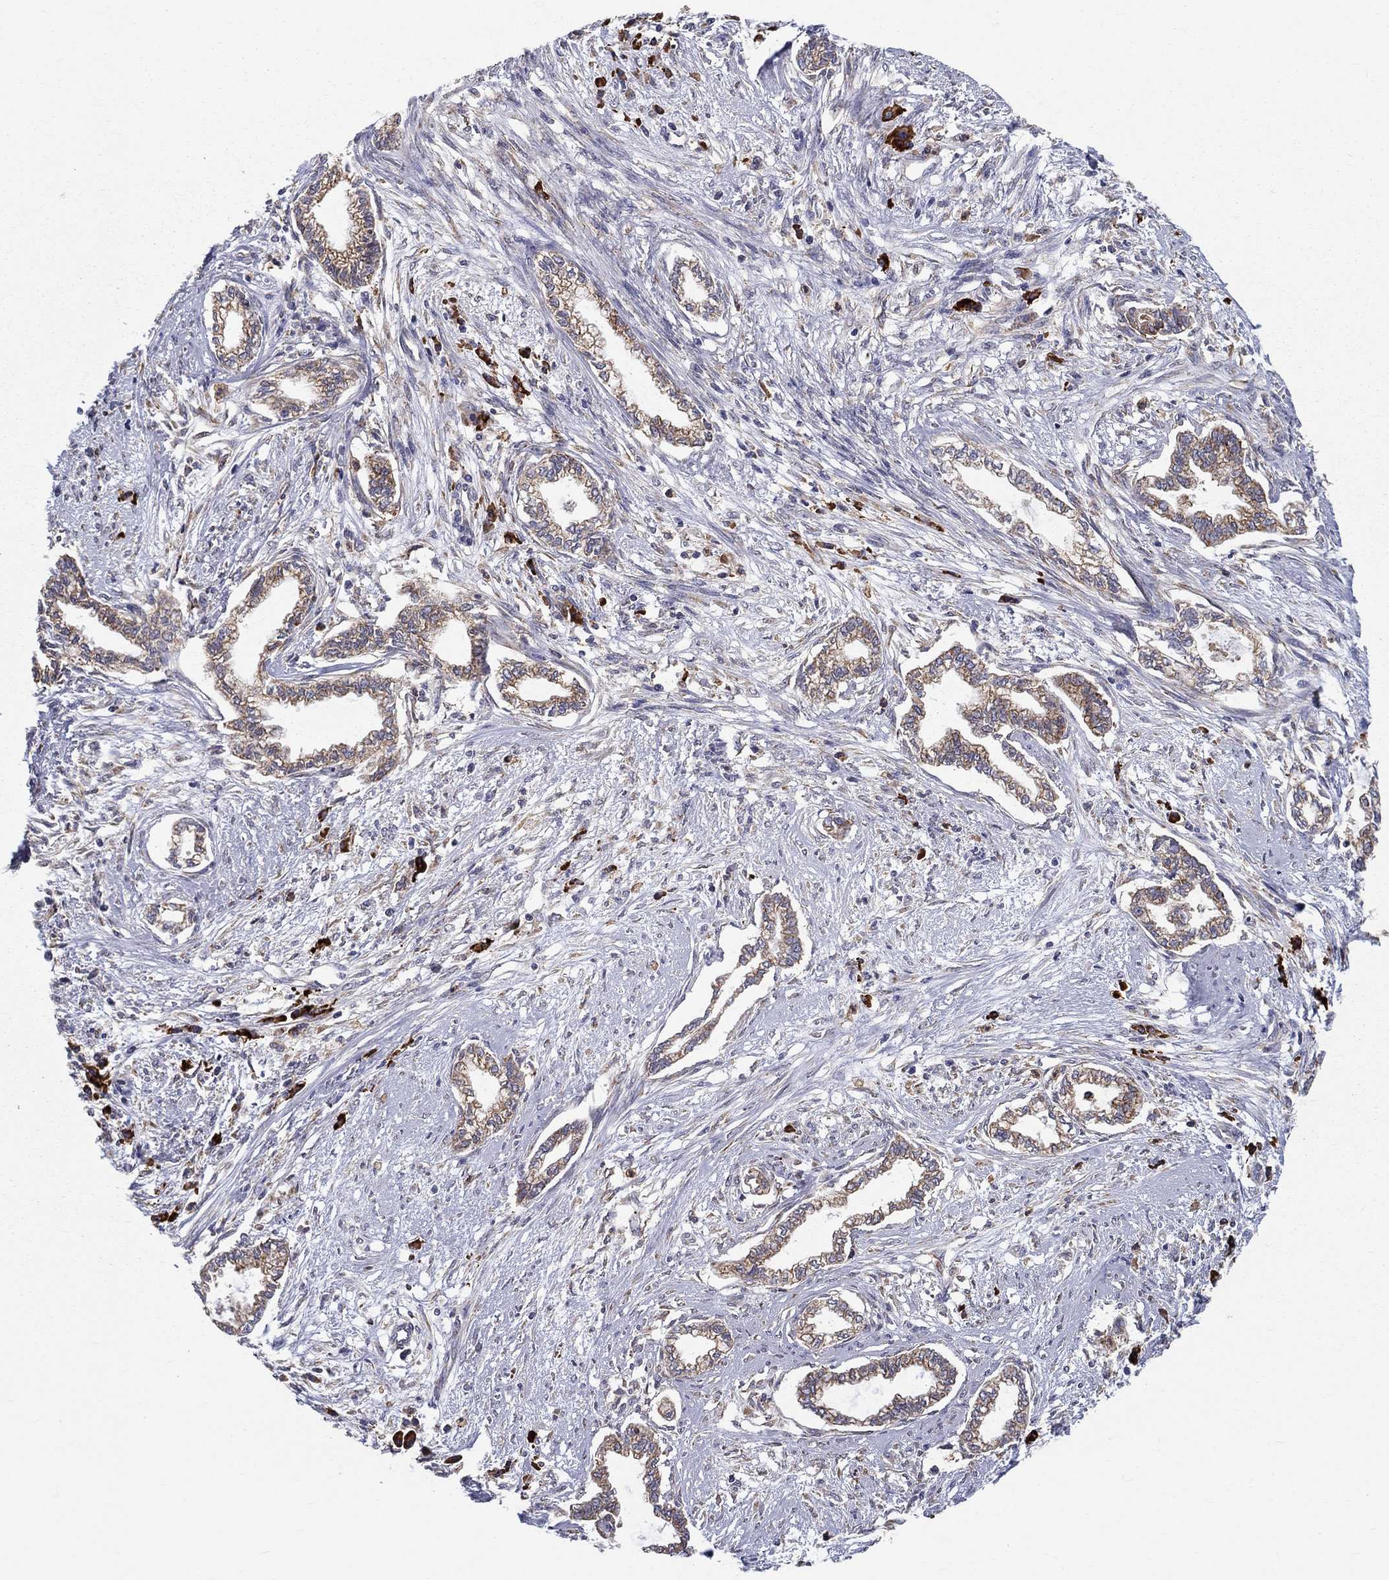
{"staining": {"intensity": "moderate", "quantity": "25%-75%", "location": "cytoplasmic/membranous"}, "tissue": "cervical cancer", "cell_type": "Tumor cells", "image_type": "cancer", "snomed": [{"axis": "morphology", "description": "Adenocarcinoma, NOS"}, {"axis": "topography", "description": "Cervix"}], "caption": "The immunohistochemical stain labels moderate cytoplasmic/membranous positivity in tumor cells of adenocarcinoma (cervical) tissue. The protein is stained brown, and the nuclei are stained in blue (DAB IHC with brightfield microscopy, high magnification).", "gene": "PRDX4", "patient": {"sex": "female", "age": 62}}